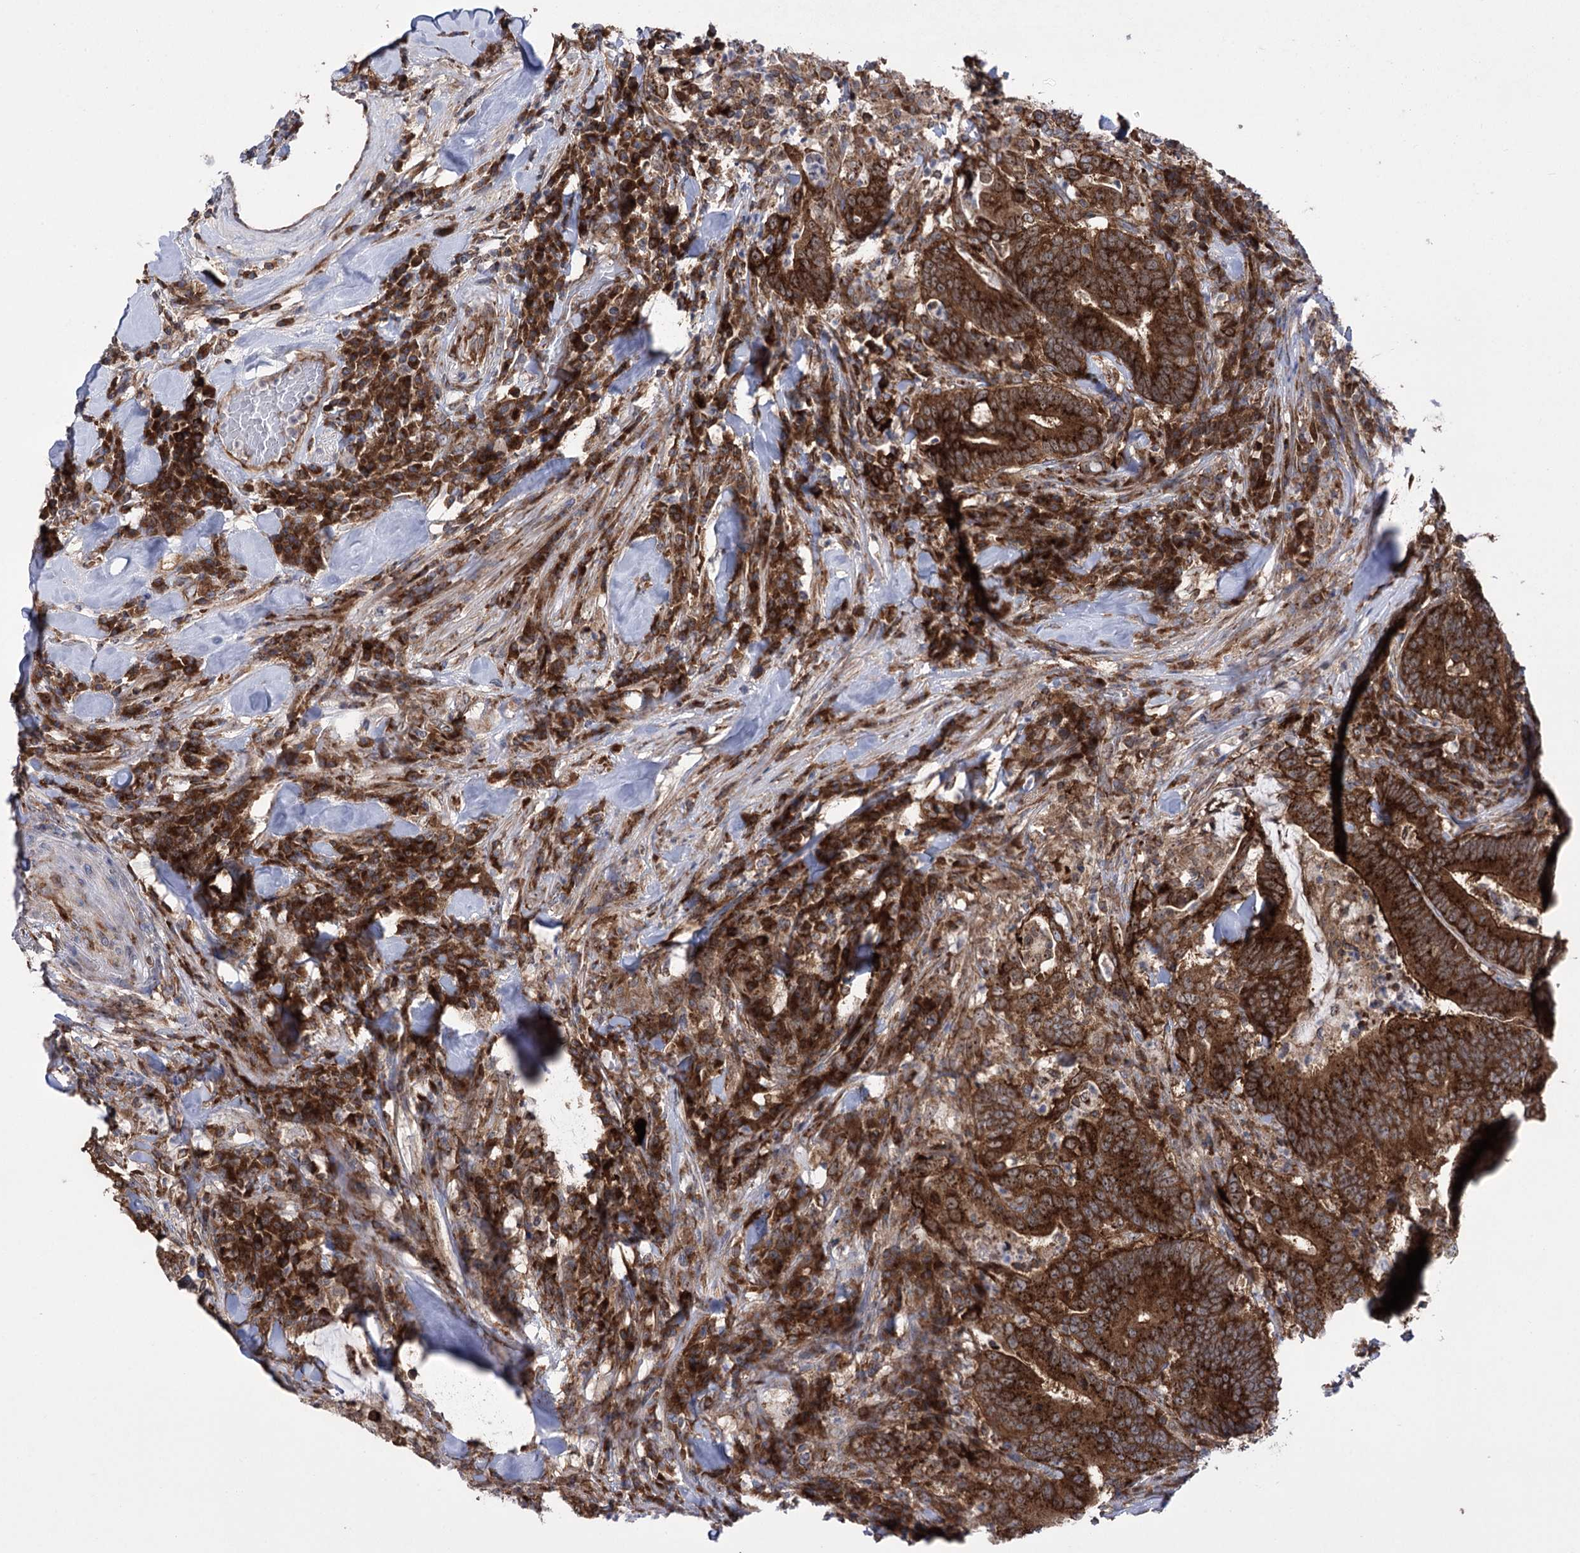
{"staining": {"intensity": "strong", "quantity": ">75%", "location": "cytoplasmic/membranous"}, "tissue": "colorectal cancer", "cell_type": "Tumor cells", "image_type": "cancer", "snomed": [{"axis": "morphology", "description": "Adenocarcinoma, NOS"}, {"axis": "topography", "description": "Colon"}], "caption": "Immunohistochemical staining of colorectal cancer (adenocarcinoma) demonstrates strong cytoplasmic/membranous protein expression in approximately >75% of tumor cells.", "gene": "ZNF622", "patient": {"sex": "female", "age": 66}}